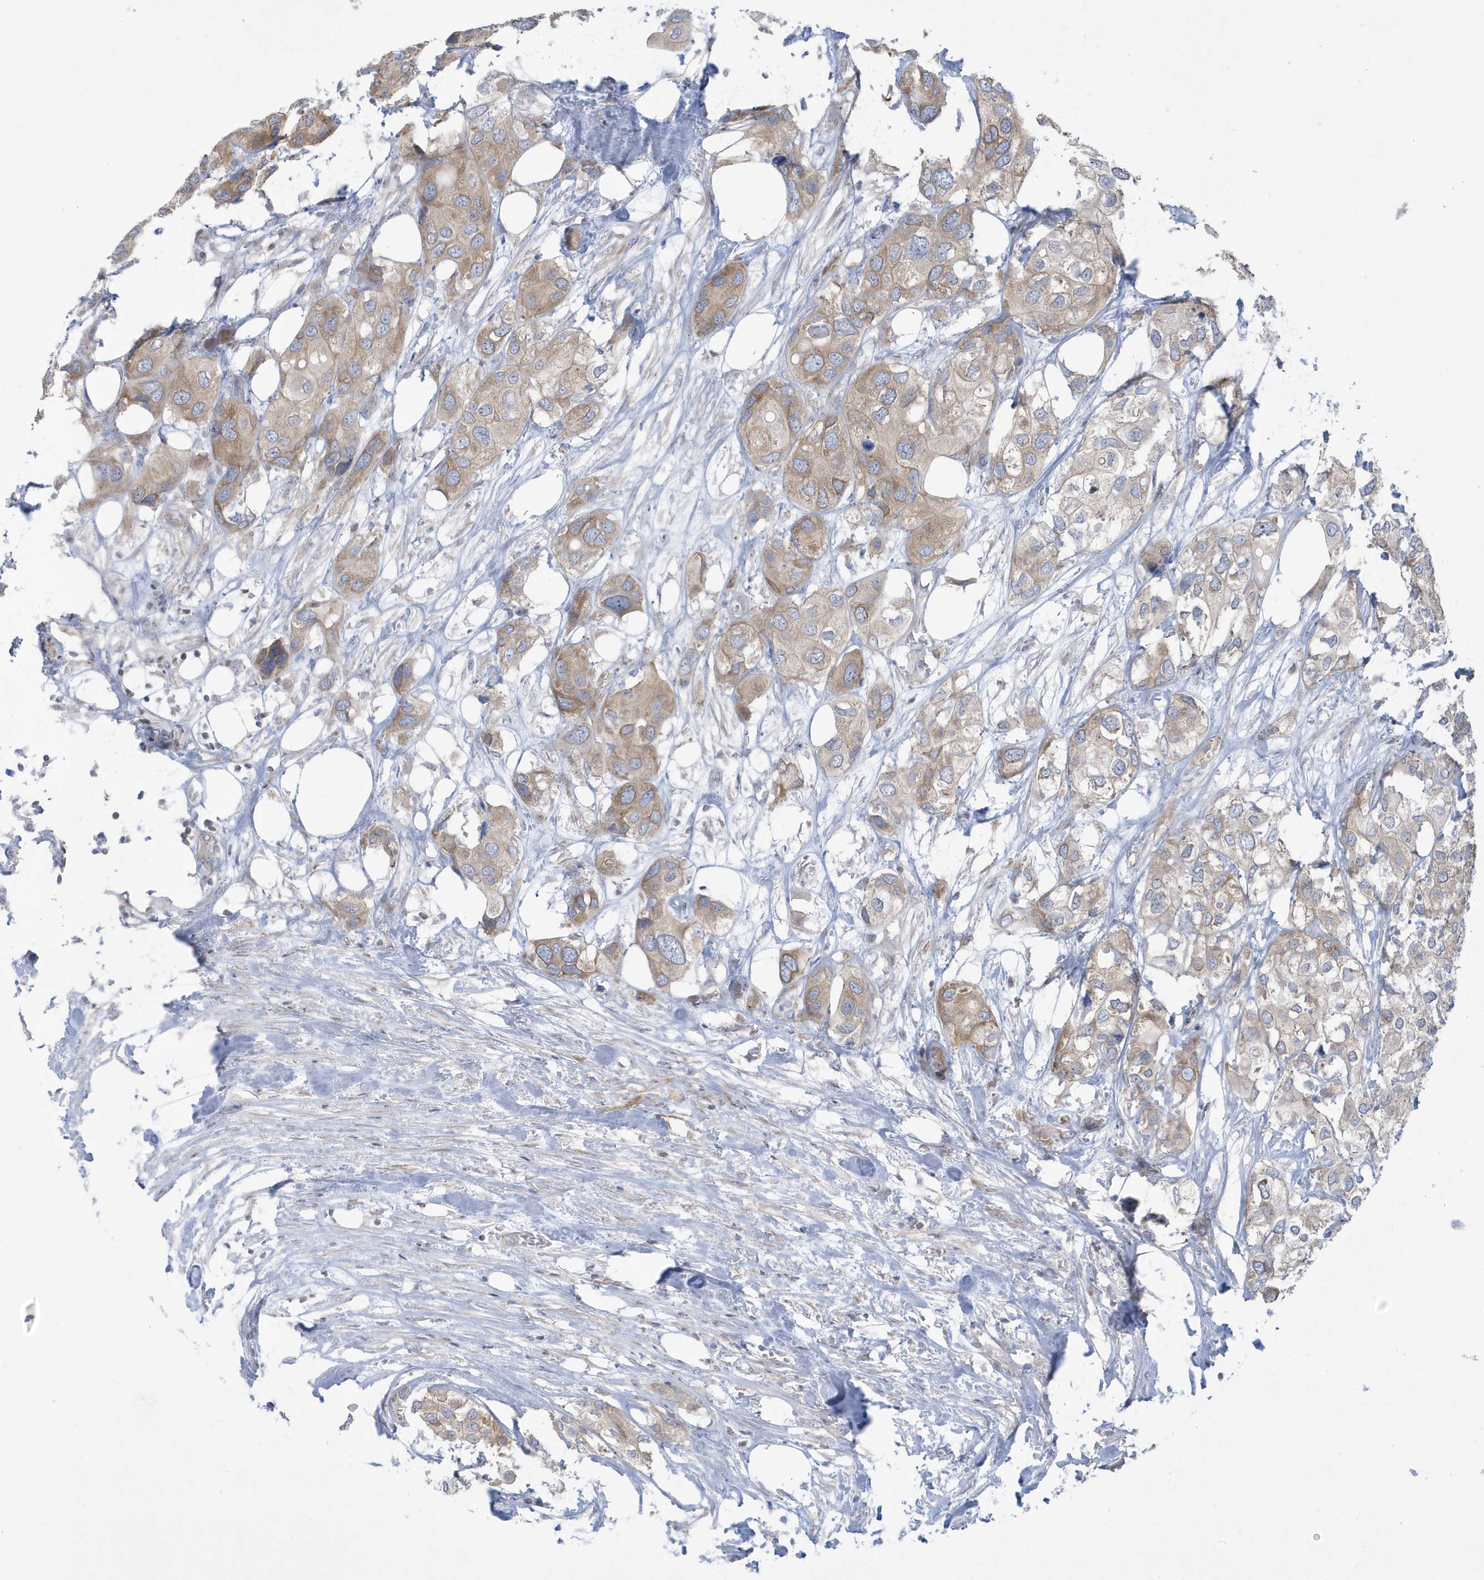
{"staining": {"intensity": "weak", "quantity": "25%-75%", "location": "cytoplasmic/membranous"}, "tissue": "urothelial cancer", "cell_type": "Tumor cells", "image_type": "cancer", "snomed": [{"axis": "morphology", "description": "Urothelial carcinoma, High grade"}, {"axis": "topography", "description": "Urinary bladder"}], "caption": "Human high-grade urothelial carcinoma stained with a brown dye demonstrates weak cytoplasmic/membranous positive expression in approximately 25%-75% of tumor cells.", "gene": "SLAMF9", "patient": {"sex": "male", "age": 64}}